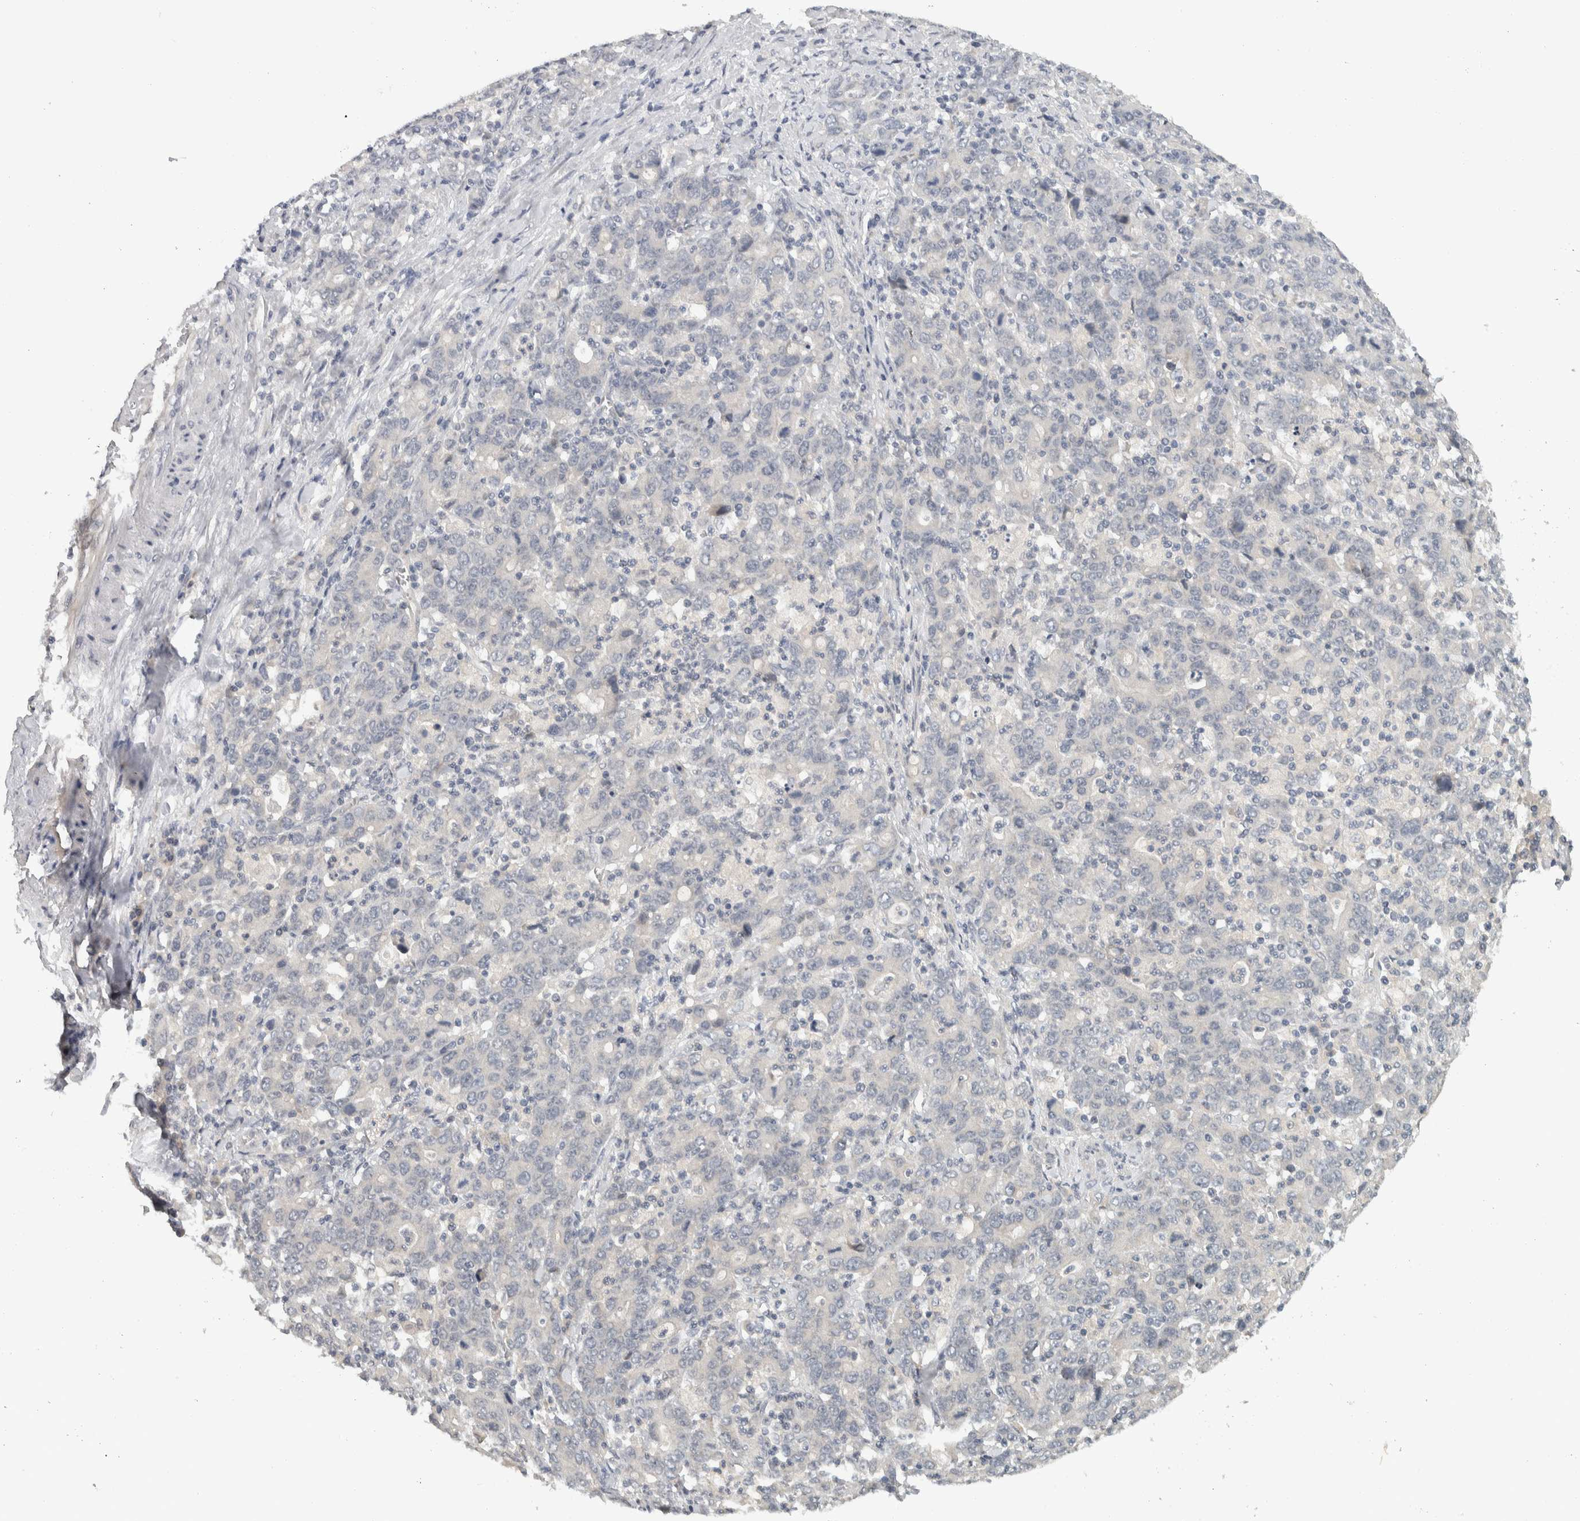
{"staining": {"intensity": "negative", "quantity": "none", "location": "none"}, "tissue": "stomach cancer", "cell_type": "Tumor cells", "image_type": "cancer", "snomed": [{"axis": "morphology", "description": "Adenocarcinoma, NOS"}, {"axis": "topography", "description": "Stomach, upper"}], "caption": "The image demonstrates no significant staining in tumor cells of stomach cancer.", "gene": "AFP", "patient": {"sex": "male", "age": 69}}